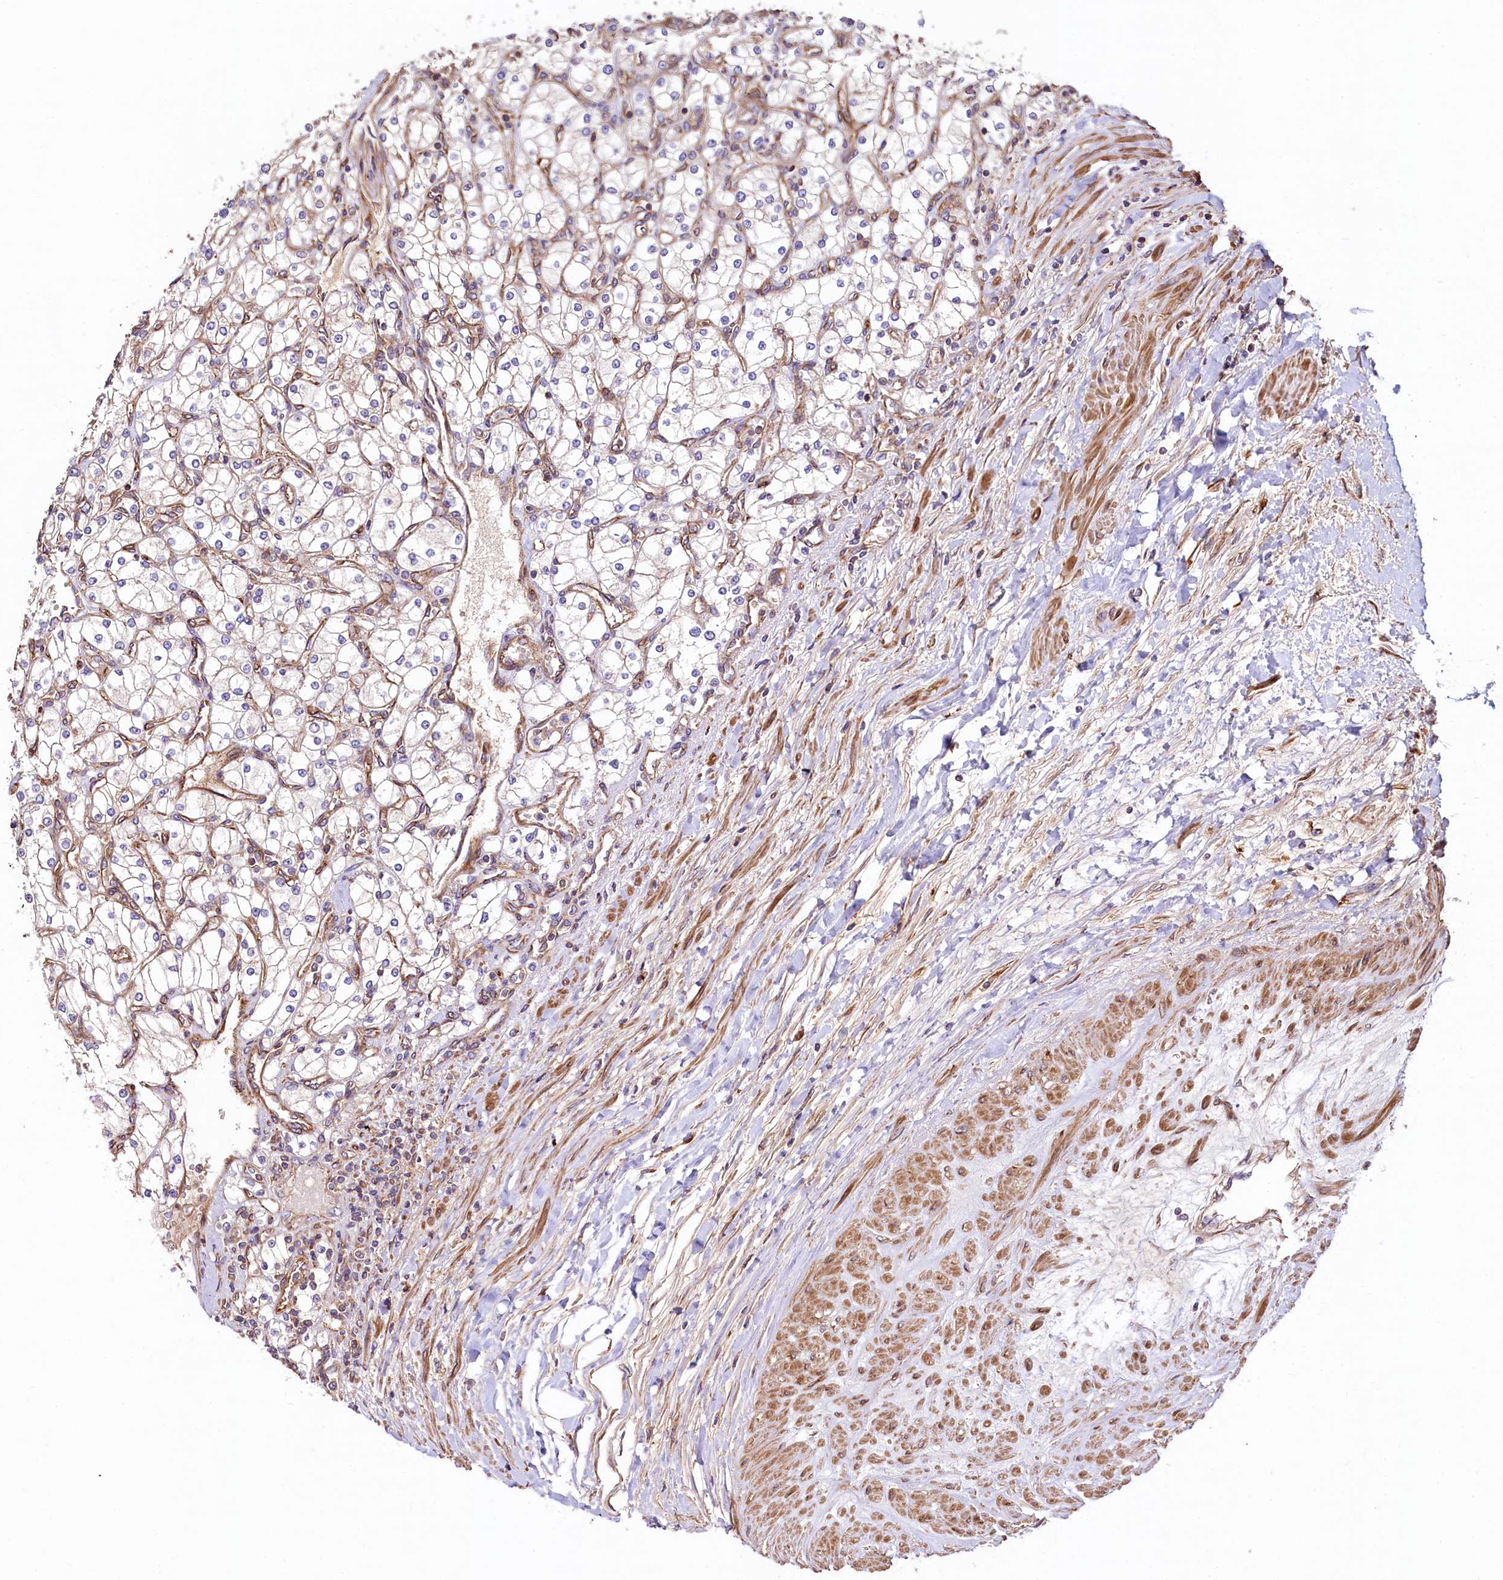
{"staining": {"intensity": "weak", "quantity": "25%-75%", "location": "cytoplasmic/membranous"}, "tissue": "renal cancer", "cell_type": "Tumor cells", "image_type": "cancer", "snomed": [{"axis": "morphology", "description": "Adenocarcinoma, NOS"}, {"axis": "topography", "description": "Kidney"}], "caption": "Protein analysis of renal cancer (adenocarcinoma) tissue reveals weak cytoplasmic/membranous staining in approximately 25%-75% of tumor cells.", "gene": "KLHDC4", "patient": {"sex": "male", "age": 80}}